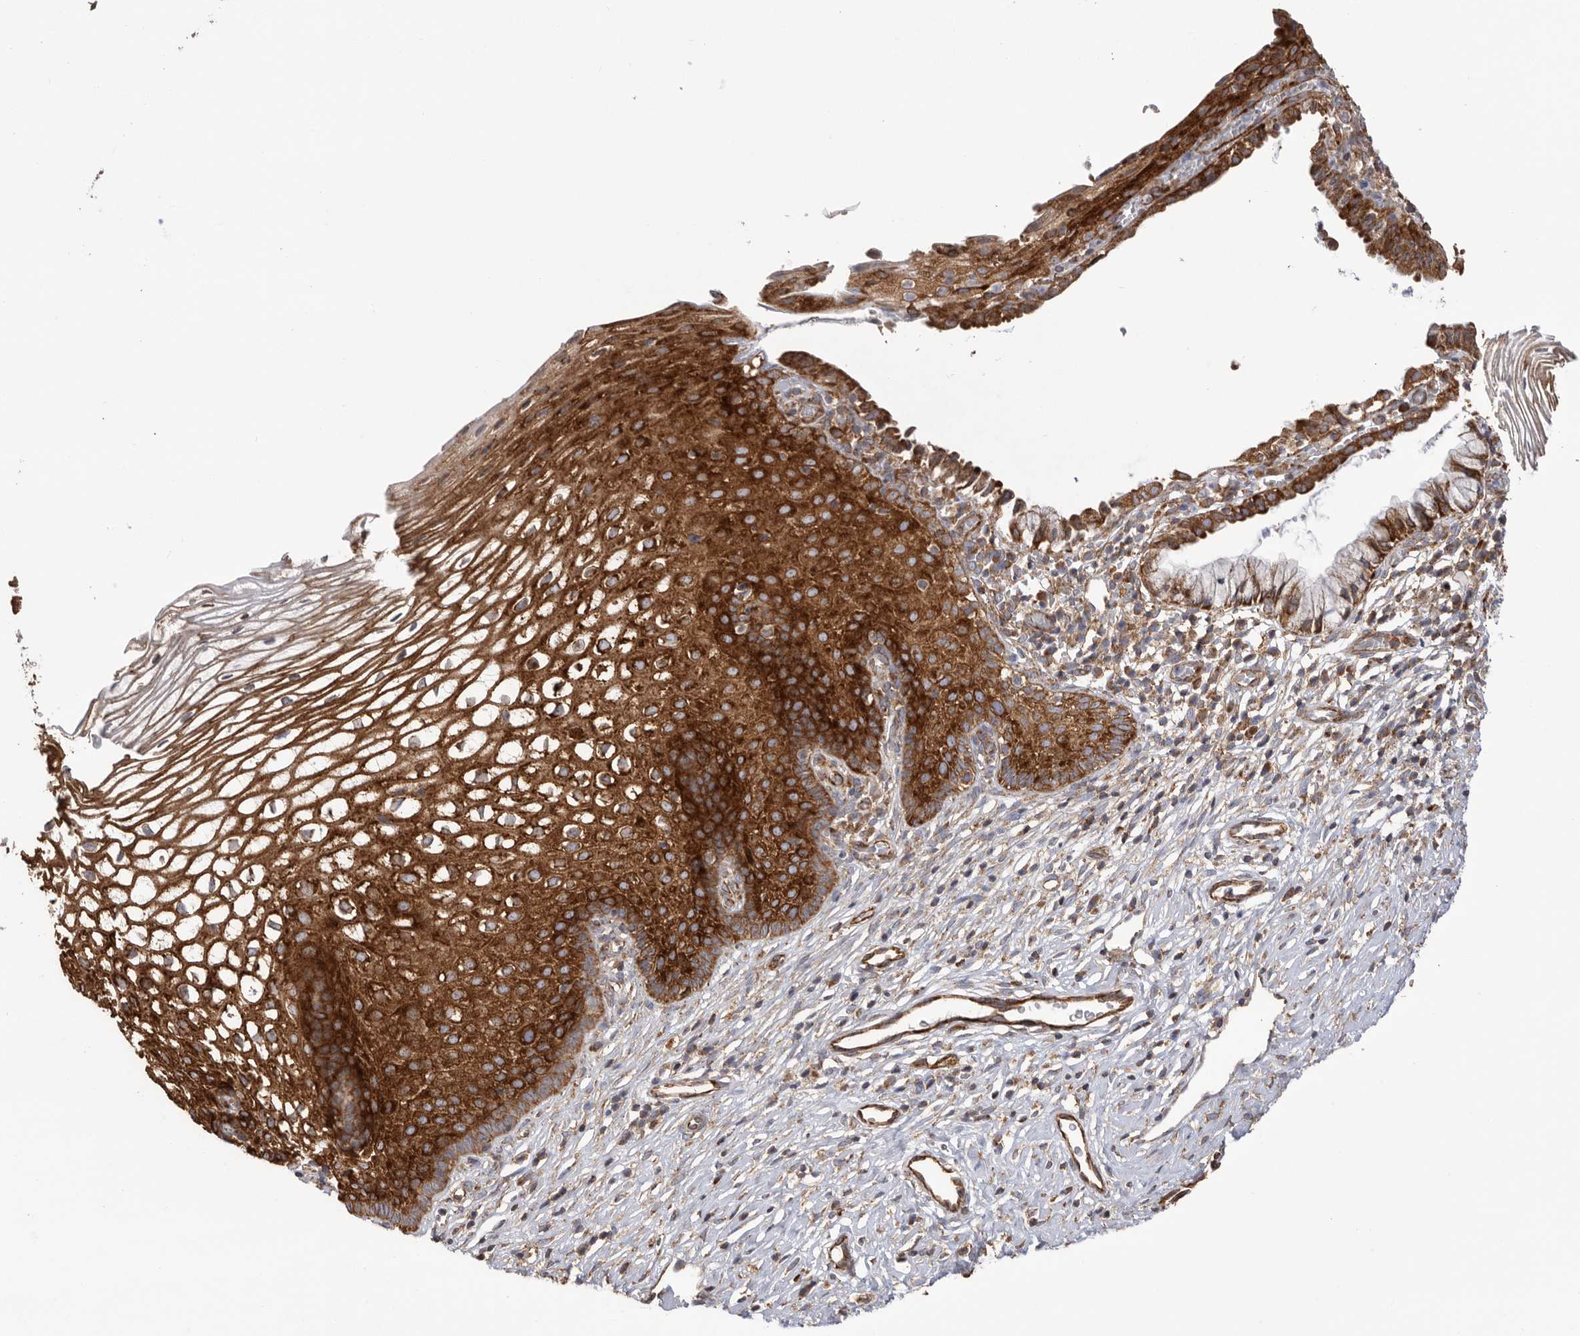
{"staining": {"intensity": "negative", "quantity": "none", "location": "none"}, "tissue": "cervix", "cell_type": "Glandular cells", "image_type": "normal", "snomed": [{"axis": "morphology", "description": "Normal tissue, NOS"}, {"axis": "topography", "description": "Cervix"}], "caption": "IHC image of normal cervix: human cervix stained with DAB displays no significant protein positivity in glandular cells. (Immunohistochemistry, brightfield microscopy, high magnification).", "gene": "SERBP1", "patient": {"sex": "female", "age": 27}}